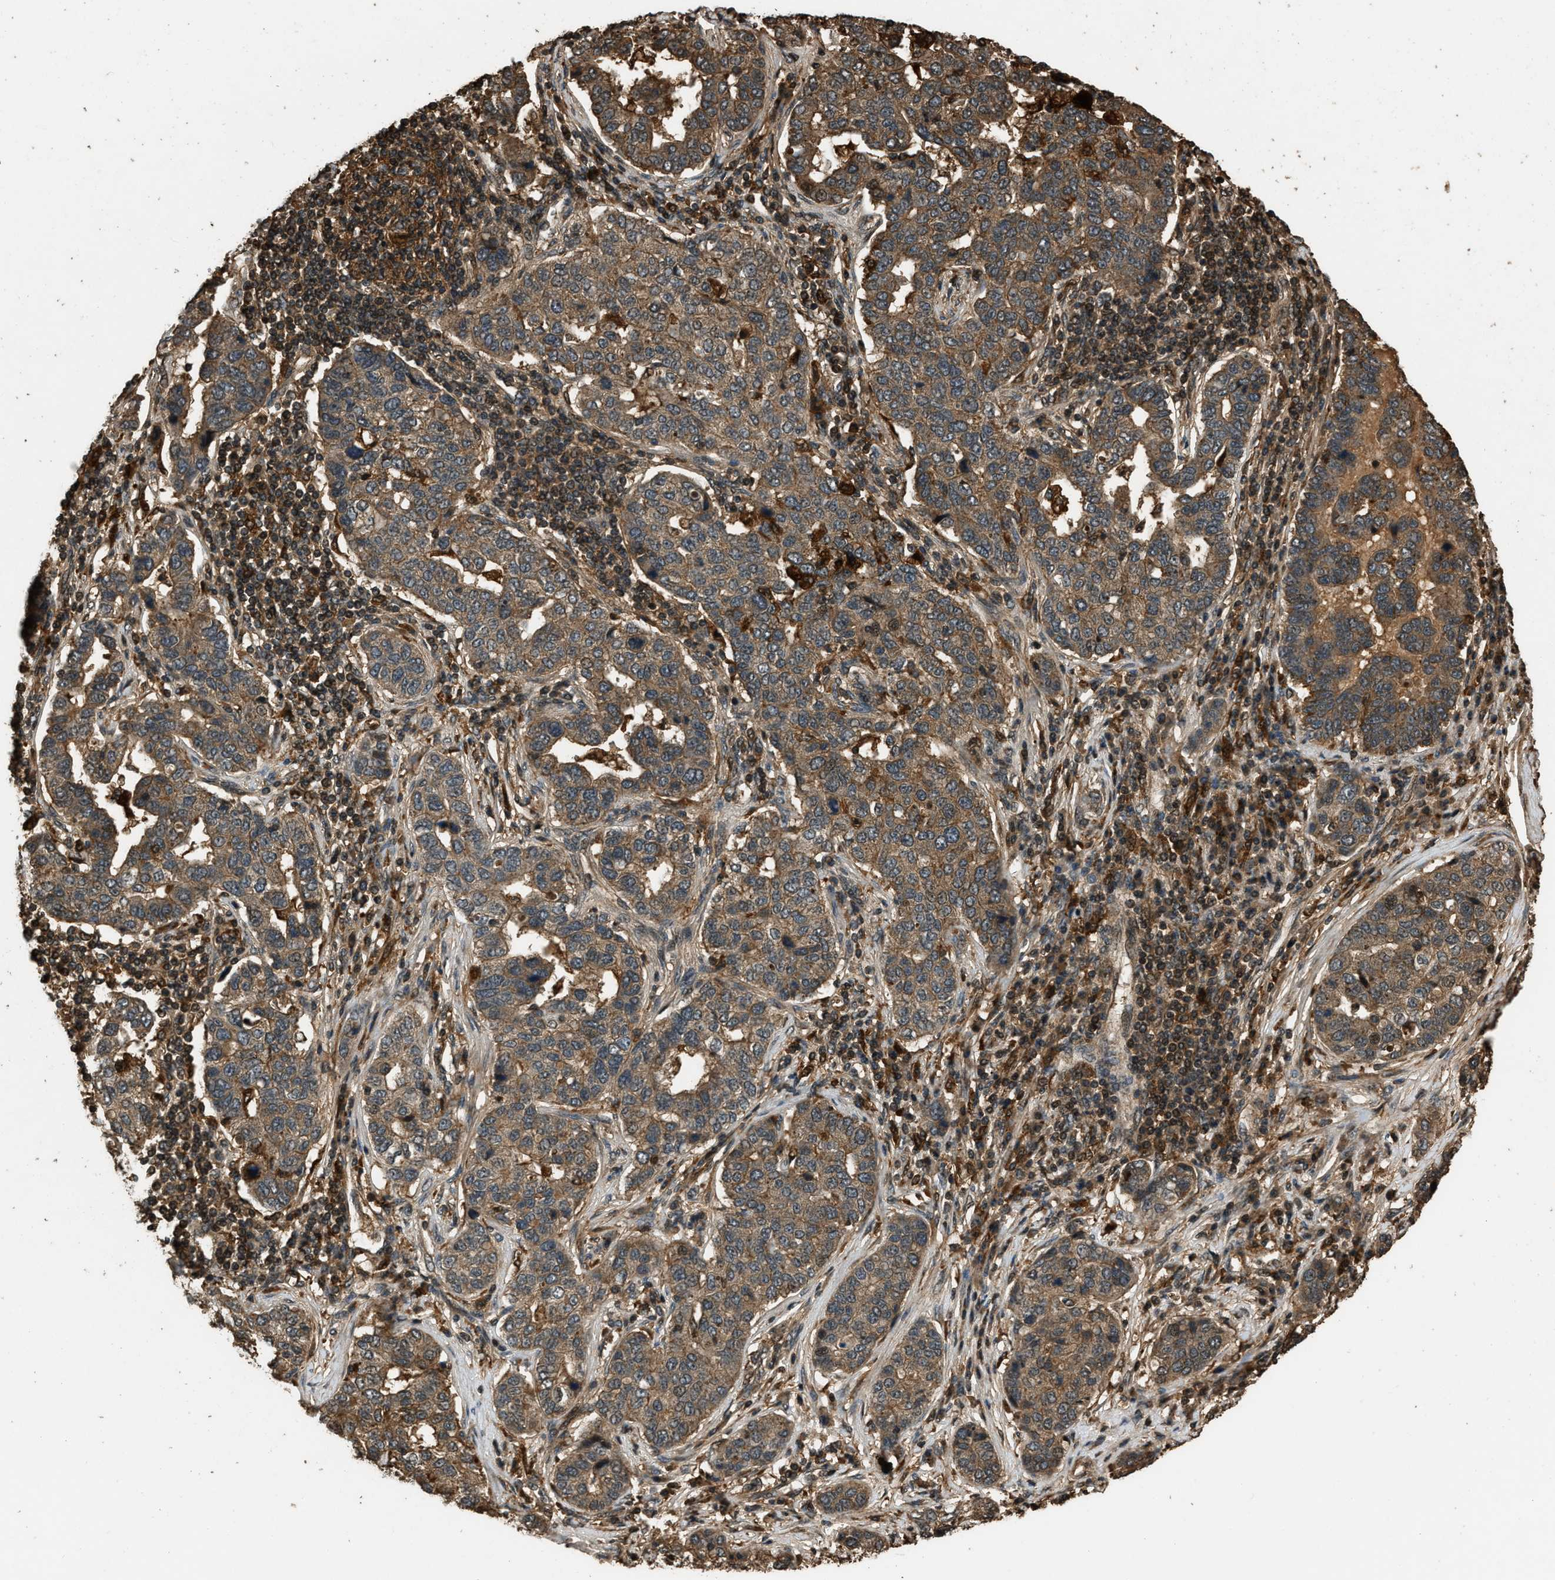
{"staining": {"intensity": "moderate", "quantity": ">75%", "location": "cytoplasmic/membranous"}, "tissue": "pancreatic cancer", "cell_type": "Tumor cells", "image_type": "cancer", "snomed": [{"axis": "morphology", "description": "Adenocarcinoma, NOS"}, {"axis": "topography", "description": "Pancreas"}], "caption": "Moderate cytoplasmic/membranous positivity for a protein is appreciated in approximately >75% of tumor cells of adenocarcinoma (pancreatic) using immunohistochemistry (IHC).", "gene": "RAP2A", "patient": {"sex": "female", "age": 61}}